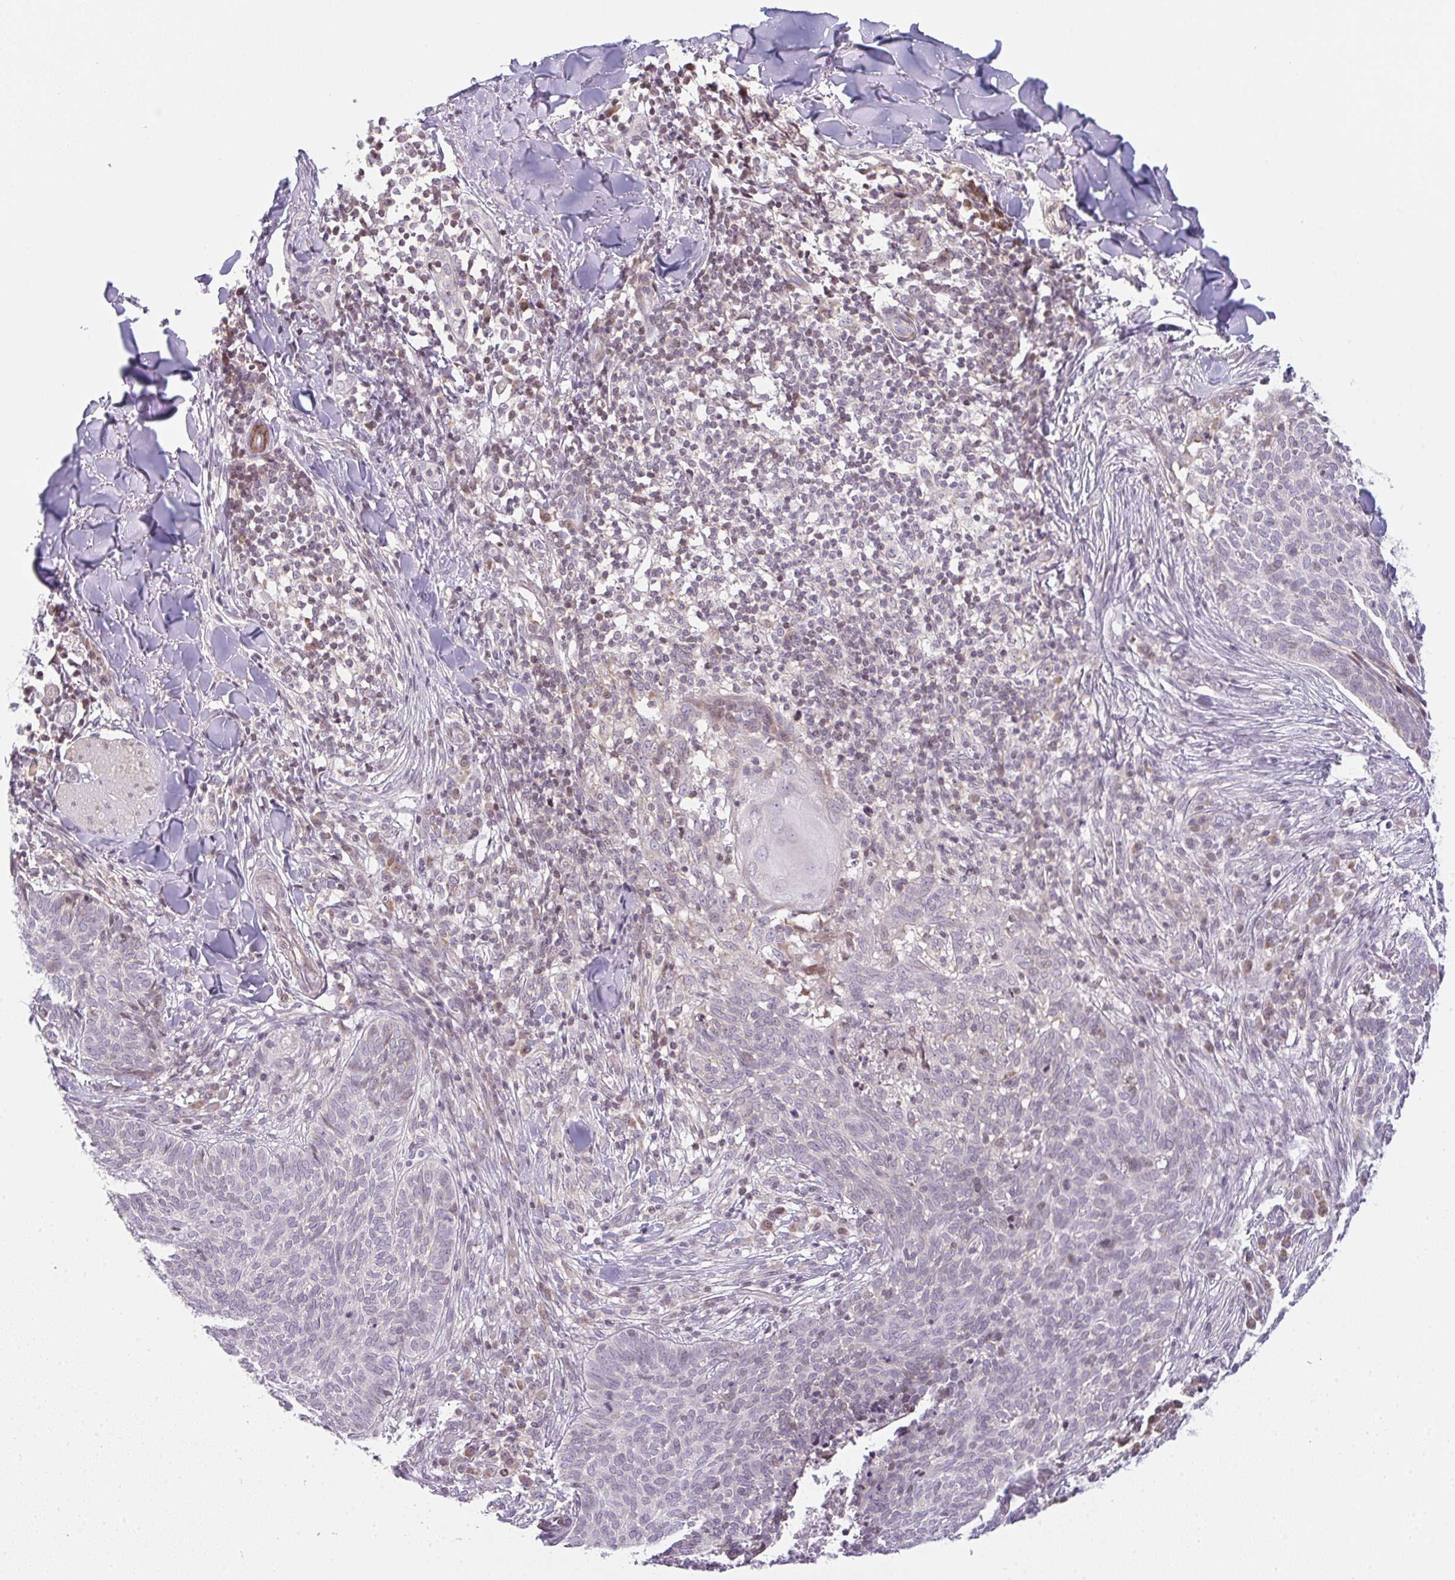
{"staining": {"intensity": "negative", "quantity": "none", "location": "none"}, "tissue": "skin cancer", "cell_type": "Tumor cells", "image_type": "cancer", "snomed": [{"axis": "morphology", "description": "Basal cell carcinoma"}, {"axis": "topography", "description": "Skin"}, {"axis": "topography", "description": "Skin of face"}], "caption": "Tumor cells are negative for protein expression in human skin basal cell carcinoma.", "gene": "TMEM237", "patient": {"sex": "male", "age": 56}}